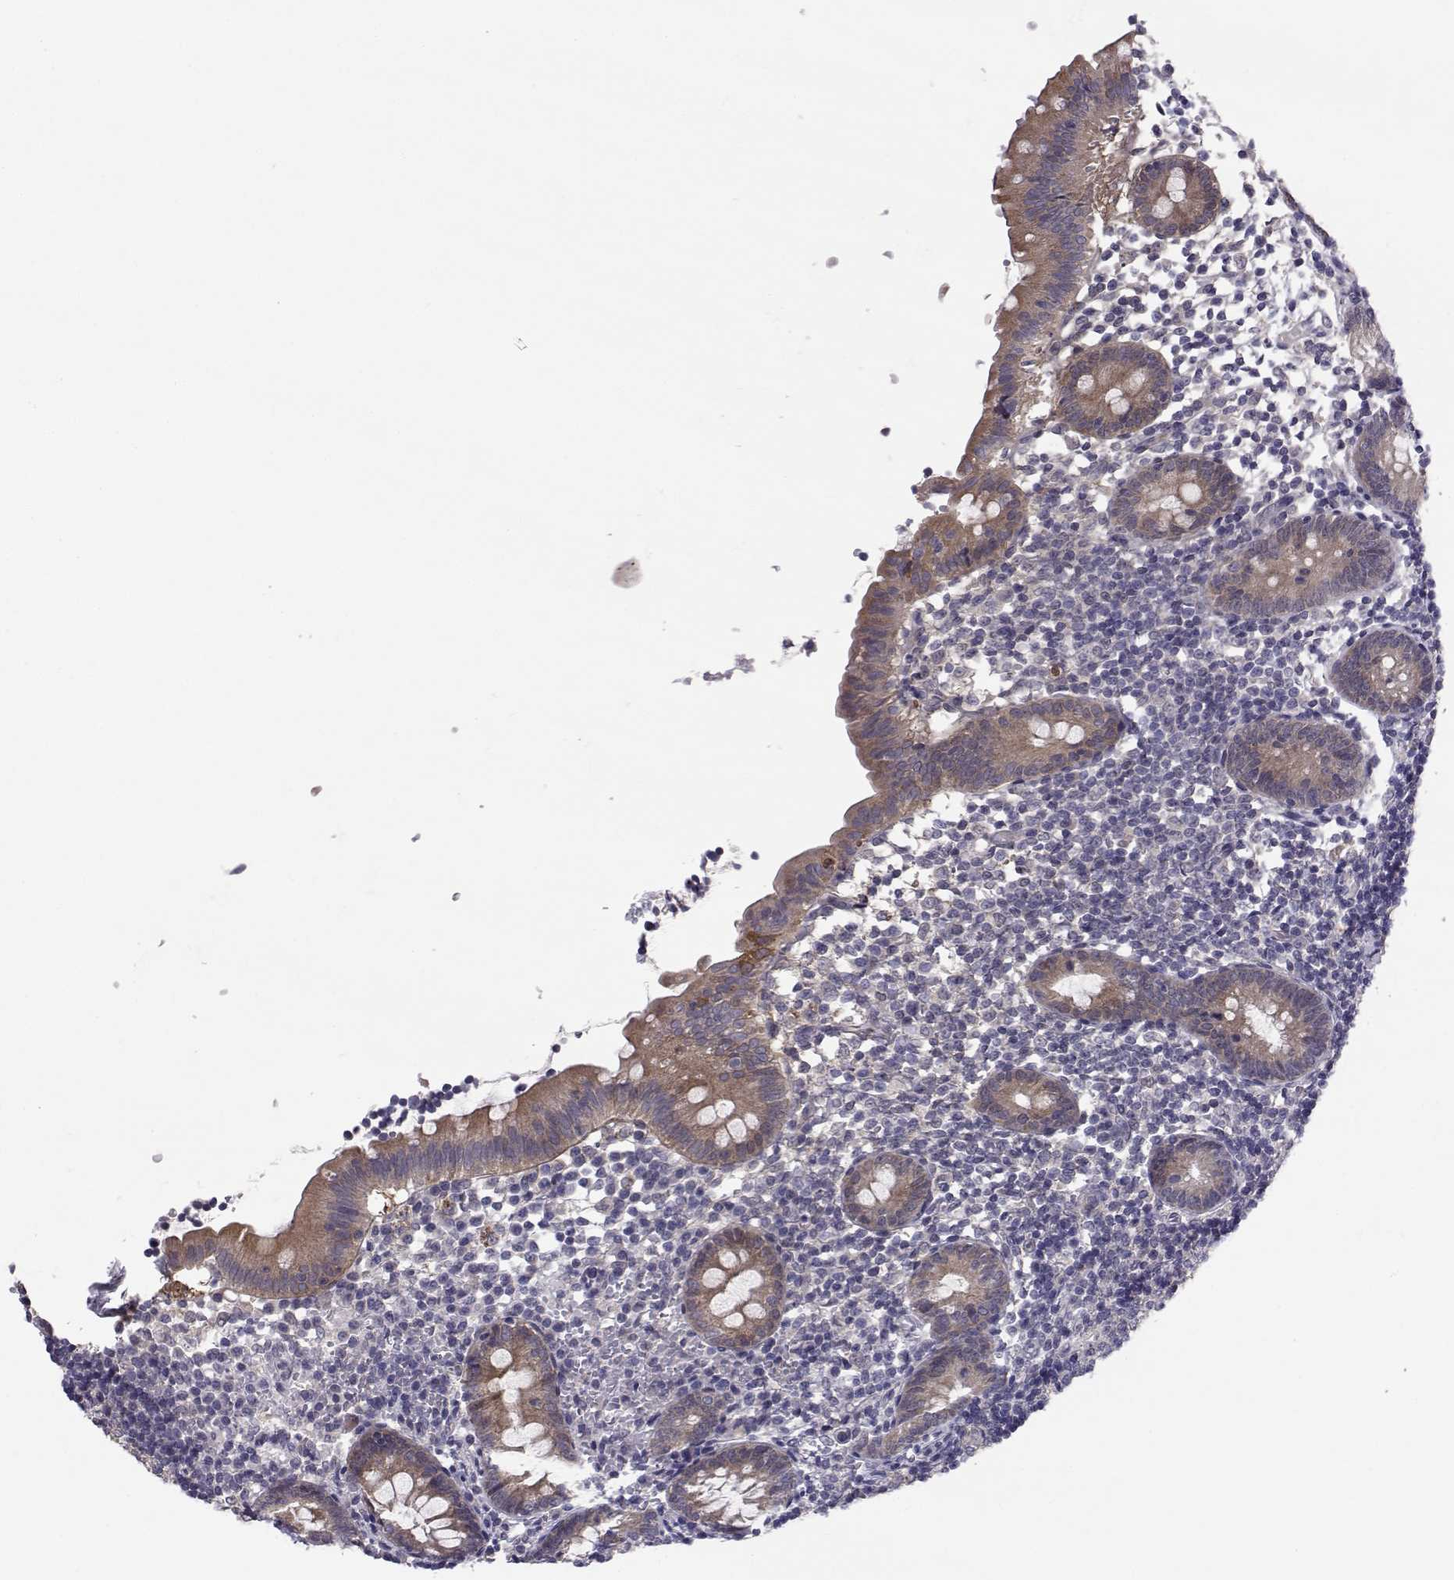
{"staining": {"intensity": "moderate", "quantity": ">75%", "location": "cytoplasmic/membranous"}, "tissue": "appendix", "cell_type": "Glandular cells", "image_type": "normal", "snomed": [{"axis": "morphology", "description": "Normal tissue, NOS"}, {"axis": "topography", "description": "Appendix"}], "caption": "A high-resolution image shows immunohistochemistry (IHC) staining of unremarkable appendix, which displays moderate cytoplasmic/membranous positivity in about >75% of glandular cells.", "gene": "PEX5L", "patient": {"sex": "female", "age": 40}}